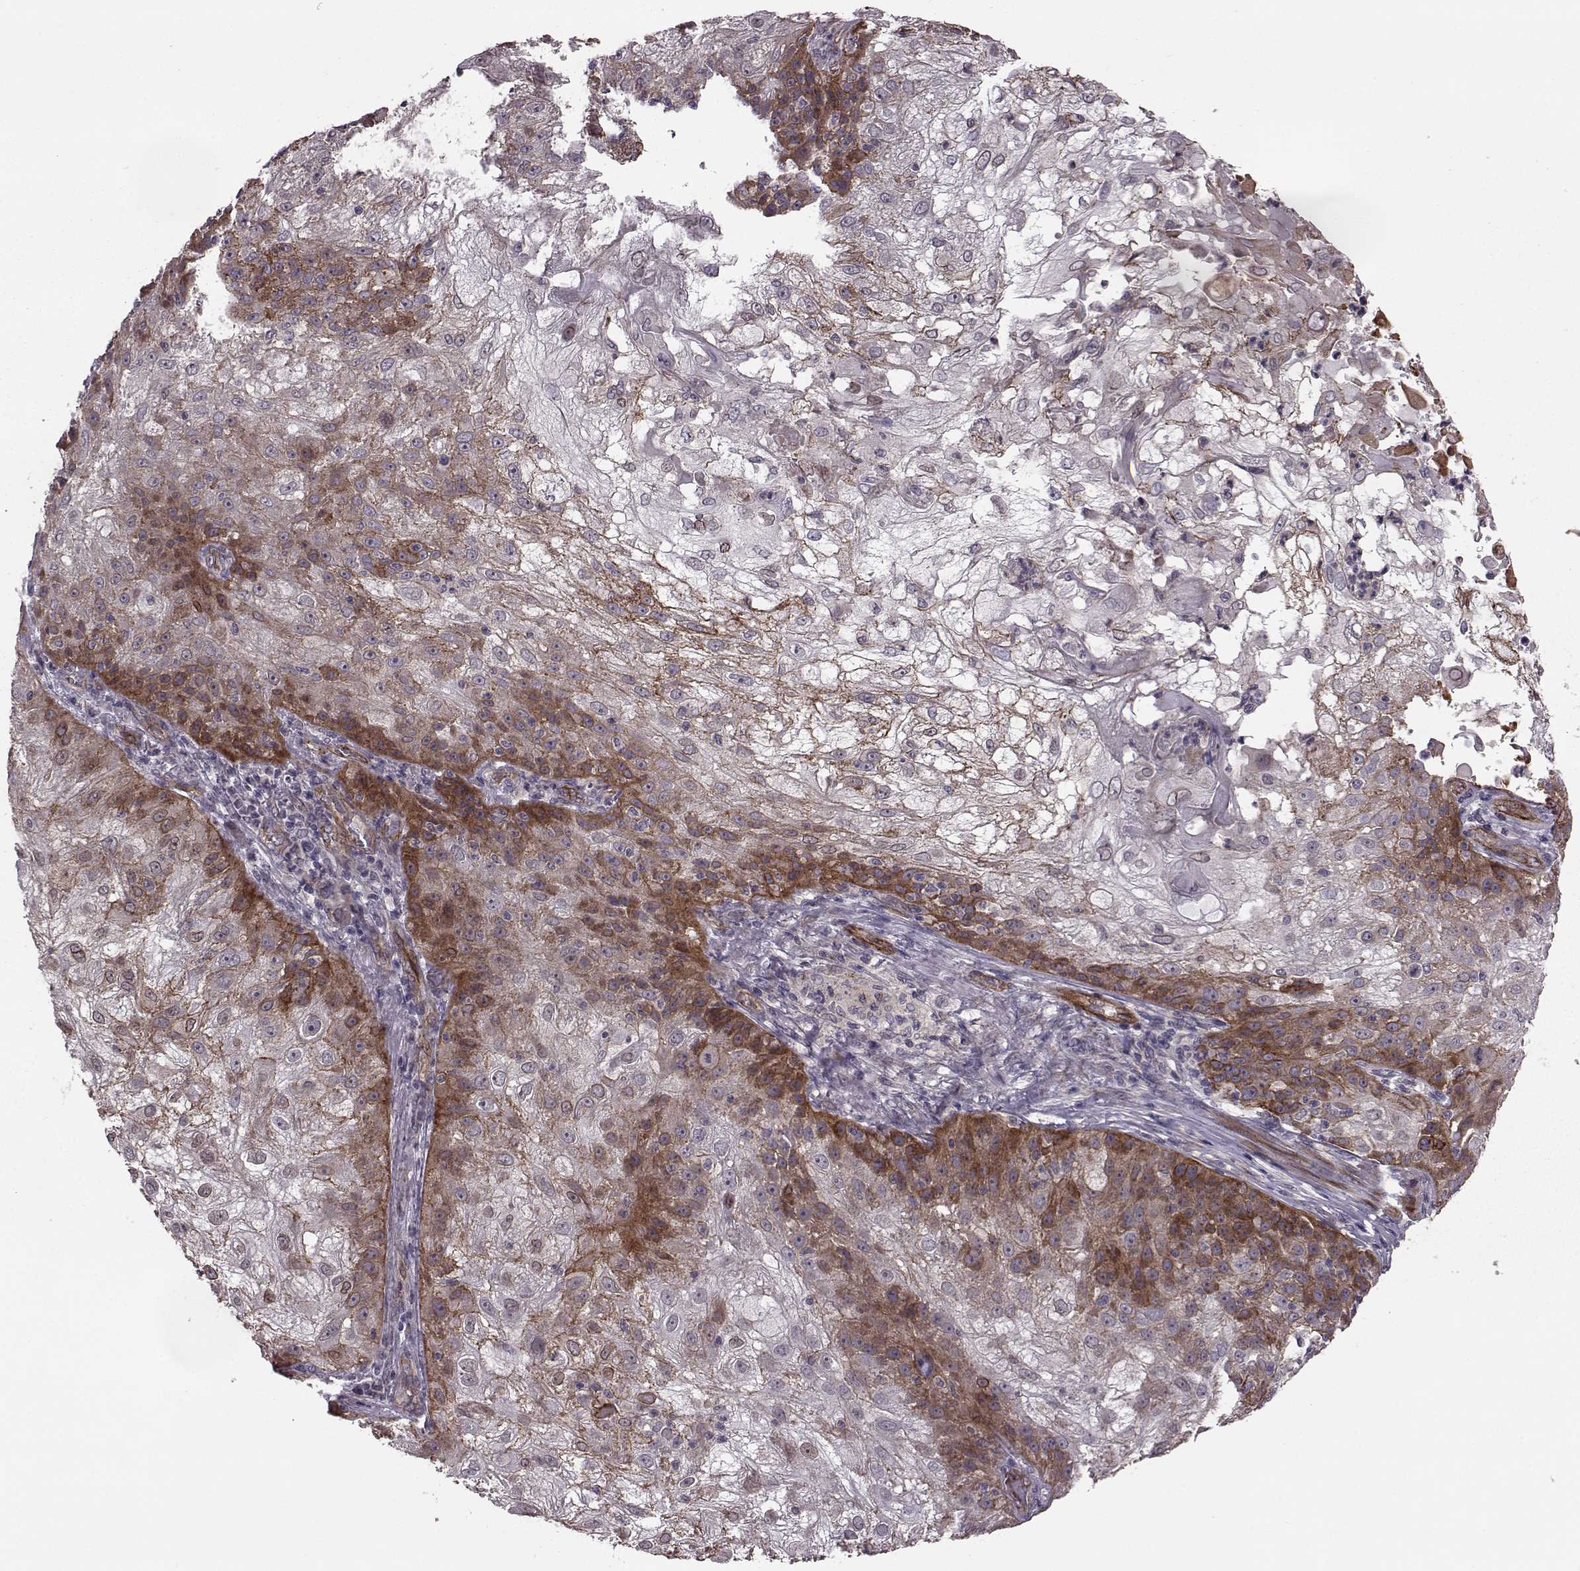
{"staining": {"intensity": "strong", "quantity": "25%-75%", "location": "cytoplasmic/membranous"}, "tissue": "skin cancer", "cell_type": "Tumor cells", "image_type": "cancer", "snomed": [{"axis": "morphology", "description": "Normal tissue, NOS"}, {"axis": "morphology", "description": "Squamous cell carcinoma, NOS"}, {"axis": "topography", "description": "Skin"}], "caption": "Tumor cells show strong cytoplasmic/membranous positivity in approximately 25%-75% of cells in skin squamous cell carcinoma.", "gene": "SYNPO", "patient": {"sex": "female", "age": 83}}